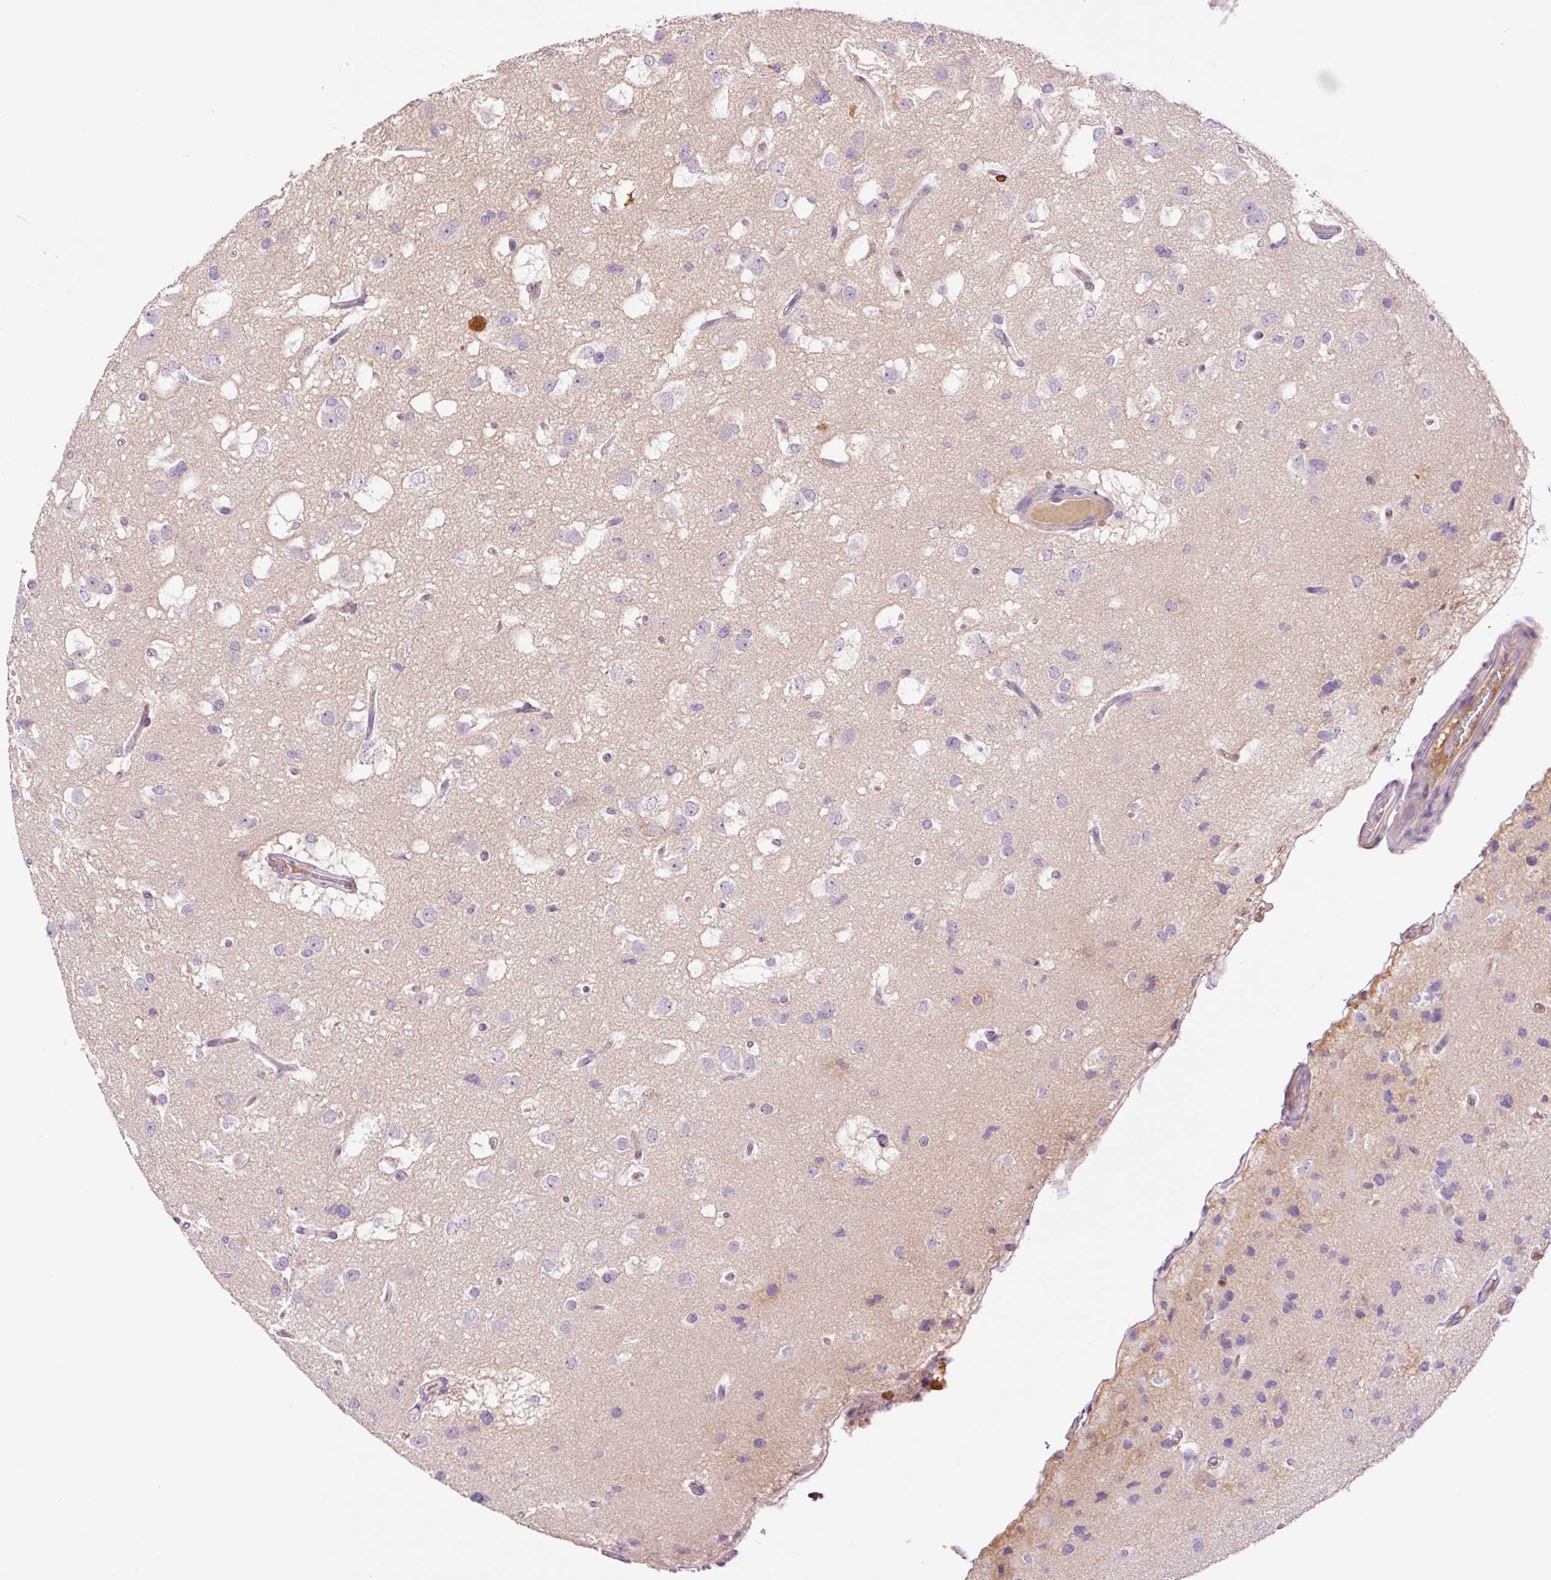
{"staining": {"intensity": "negative", "quantity": "none", "location": "none"}, "tissue": "glioma", "cell_type": "Tumor cells", "image_type": "cancer", "snomed": [{"axis": "morphology", "description": "Glioma, malignant, High grade"}, {"axis": "topography", "description": "Brain"}], "caption": "Immunohistochemistry (IHC) photomicrograph of human glioma stained for a protein (brown), which shows no expression in tumor cells. (DAB (3,3'-diaminobenzidine) IHC with hematoxylin counter stain).", "gene": "DPPA4", "patient": {"sex": "male", "age": 53}}